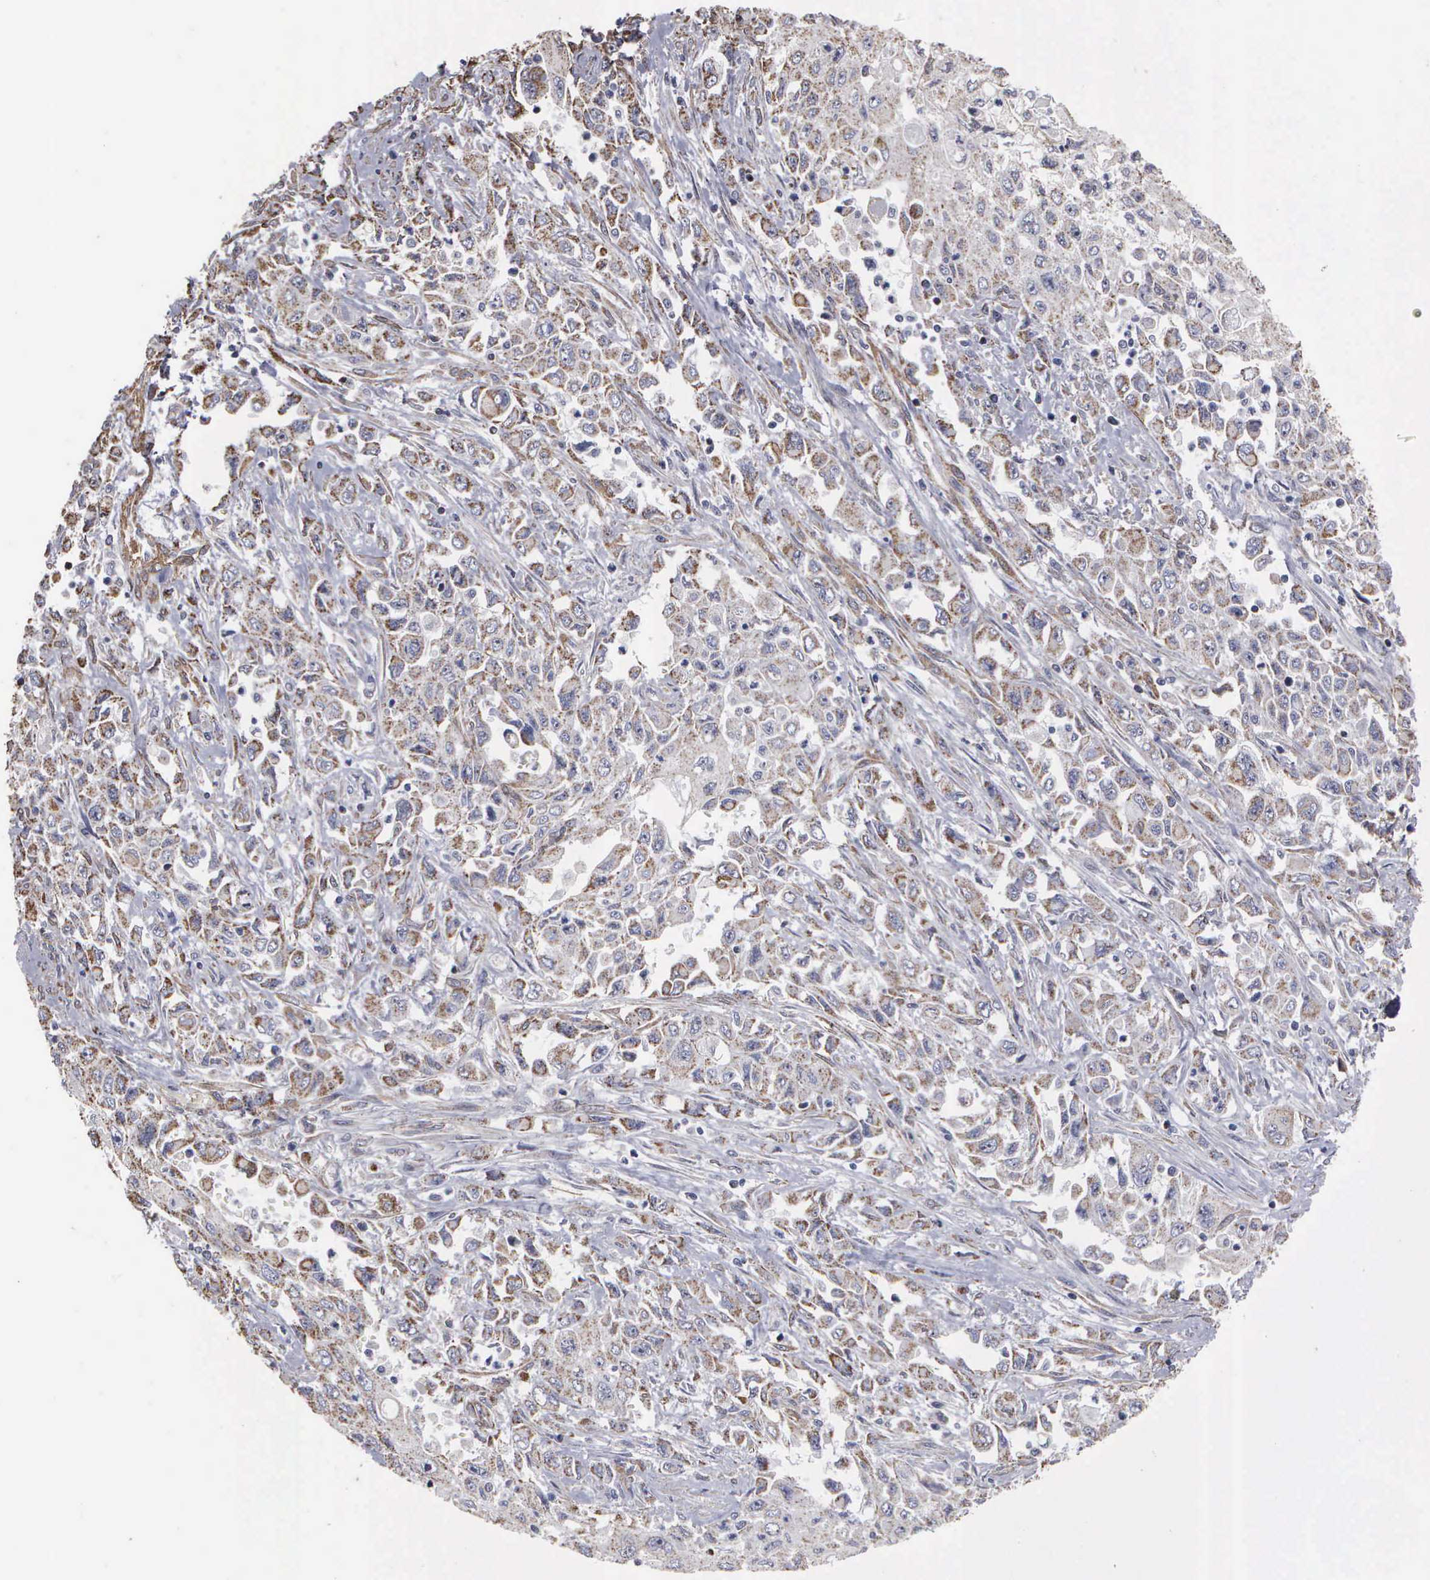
{"staining": {"intensity": "weak", "quantity": "25%-75%", "location": "cytoplasmic/membranous"}, "tissue": "pancreatic cancer", "cell_type": "Tumor cells", "image_type": "cancer", "snomed": [{"axis": "morphology", "description": "Adenocarcinoma, NOS"}, {"axis": "topography", "description": "Pancreas"}], "caption": "This micrograph shows pancreatic adenocarcinoma stained with immunohistochemistry (IHC) to label a protein in brown. The cytoplasmic/membranous of tumor cells show weak positivity for the protein. Nuclei are counter-stained blue.", "gene": "NGDN", "patient": {"sex": "male", "age": 70}}